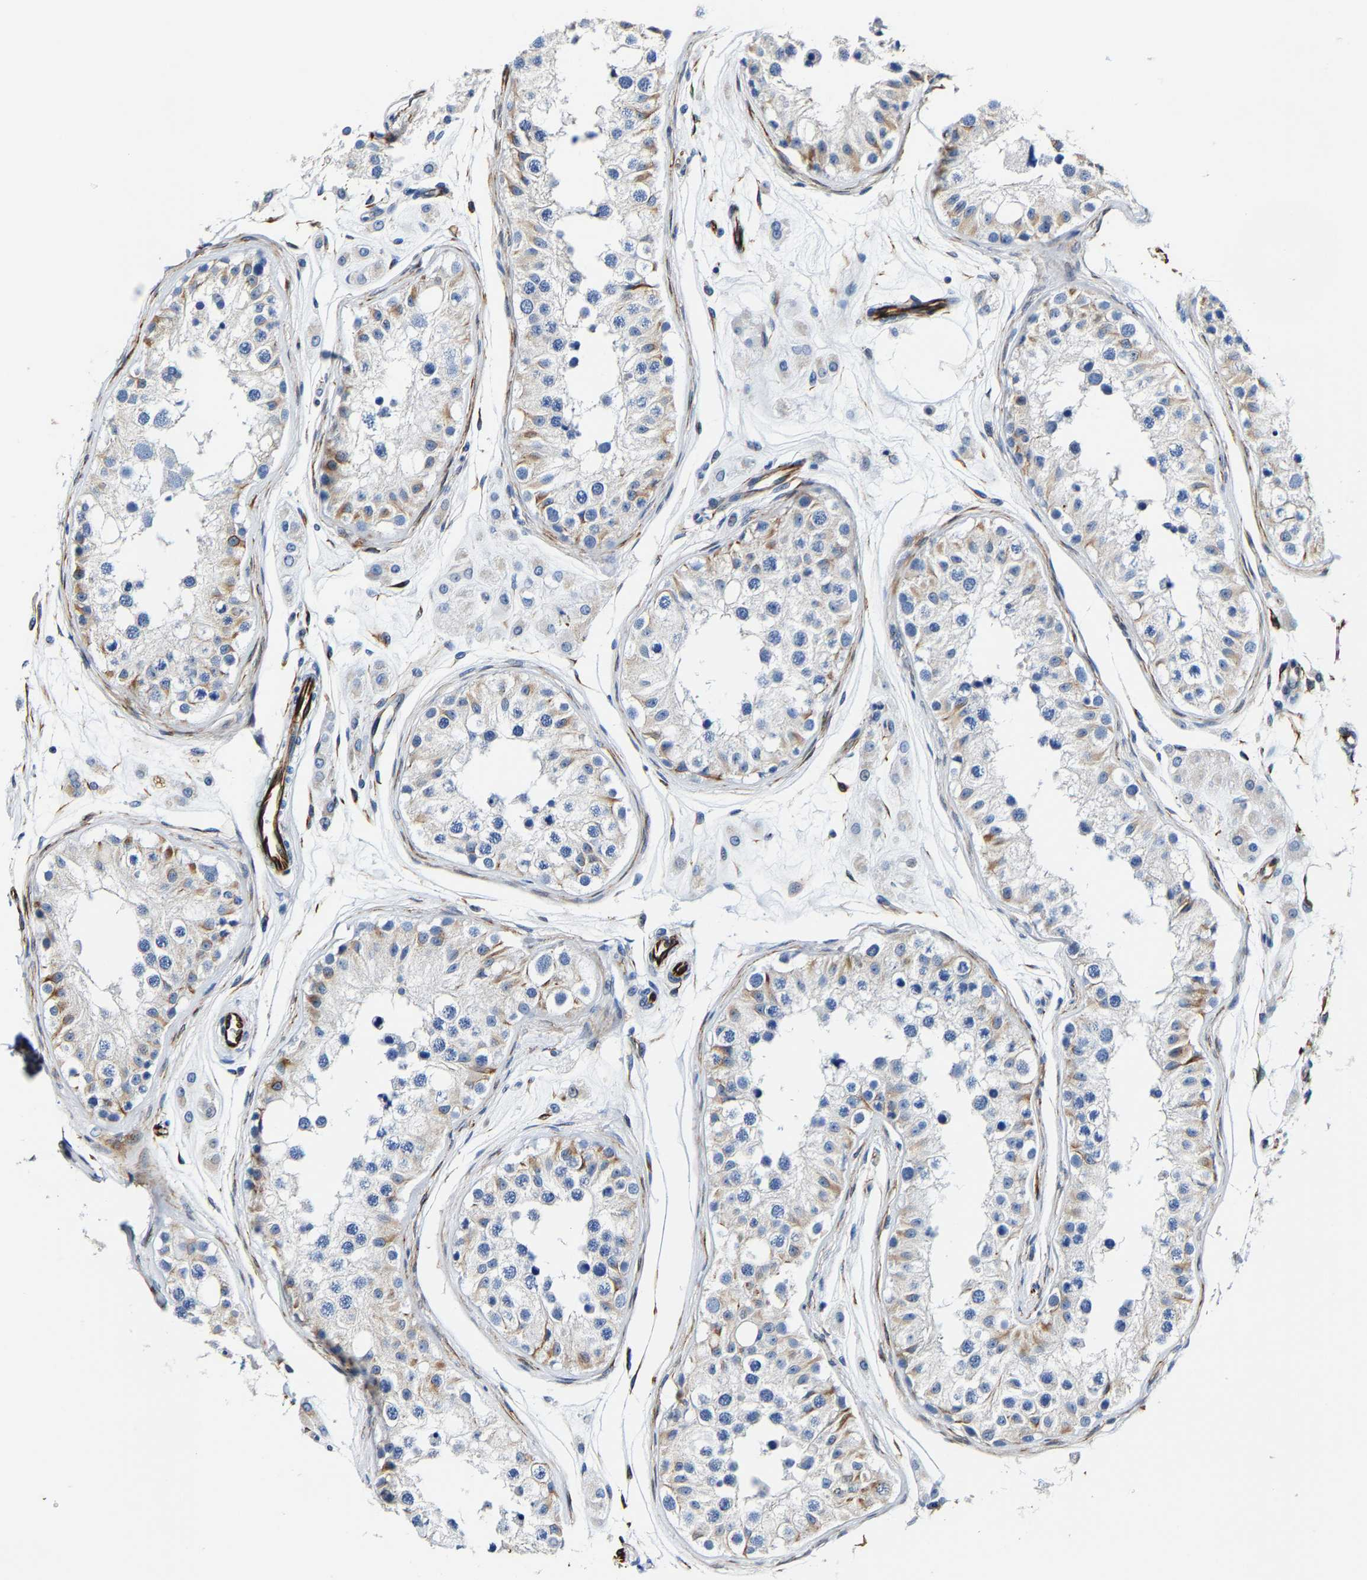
{"staining": {"intensity": "moderate", "quantity": "<25%", "location": "cytoplasmic/membranous"}, "tissue": "testis", "cell_type": "Cells in seminiferous ducts", "image_type": "normal", "snomed": [{"axis": "morphology", "description": "Normal tissue, NOS"}, {"axis": "morphology", "description": "Adenocarcinoma, metastatic, NOS"}, {"axis": "topography", "description": "Testis"}], "caption": "Immunohistochemistry staining of benign testis, which demonstrates low levels of moderate cytoplasmic/membranous staining in about <25% of cells in seminiferous ducts indicating moderate cytoplasmic/membranous protein positivity. The staining was performed using DAB (brown) for protein detection and nuclei were counterstained in hematoxylin (blue).", "gene": "MMEL1", "patient": {"sex": "male", "age": 26}}